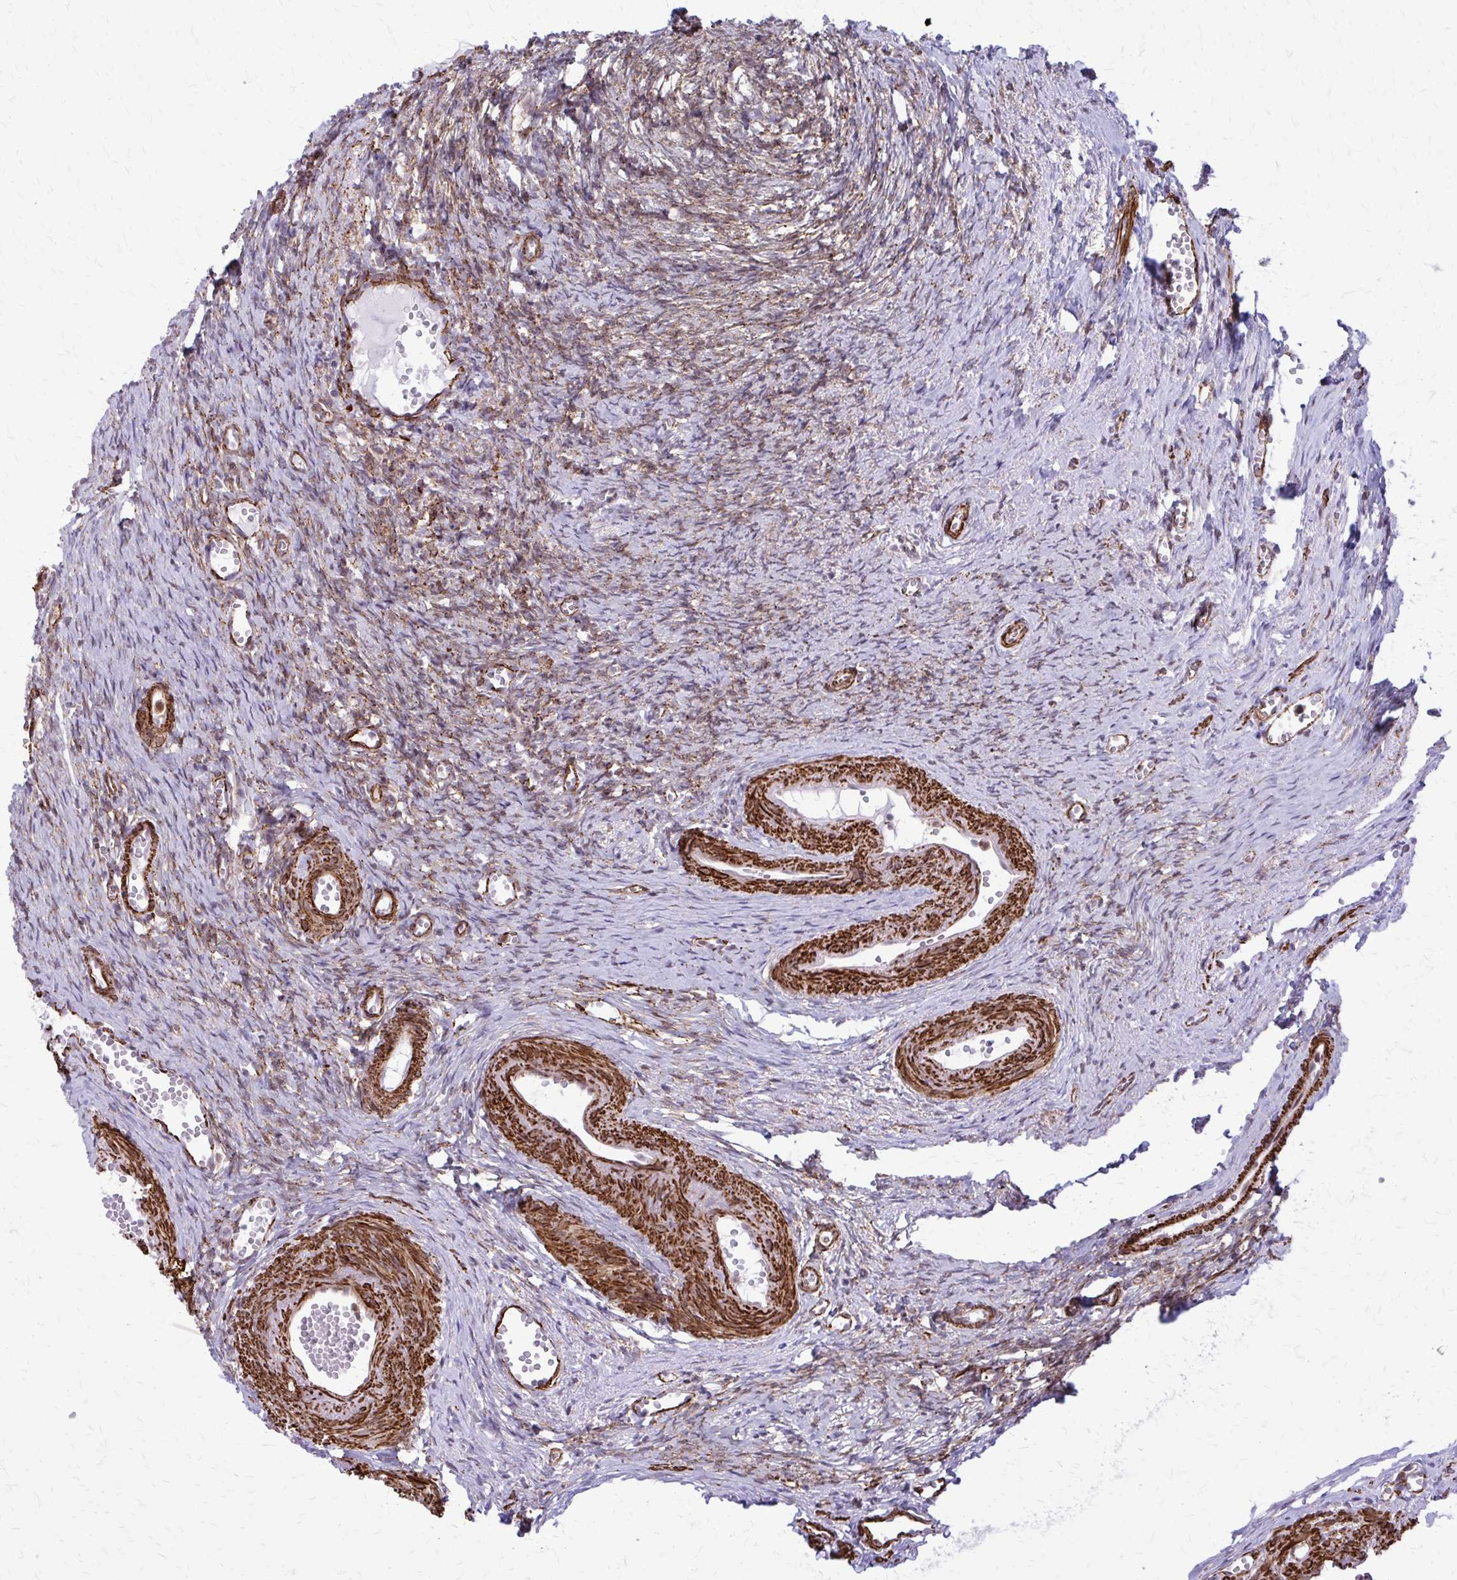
{"staining": {"intensity": "weak", "quantity": ">75%", "location": "cytoplasmic/membranous"}, "tissue": "ovary", "cell_type": "Follicle cells", "image_type": "normal", "snomed": [{"axis": "morphology", "description": "Normal tissue, NOS"}, {"axis": "topography", "description": "Ovary"}], "caption": "The image demonstrates immunohistochemical staining of unremarkable ovary. There is weak cytoplasmic/membranous expression is appreciated in approximately >75% of follicle cells. (DAB (3,3'-diaminobenzidine) IHC, brown staining for protein, blue staining for nuclei).", "gene": "NRBF2", "patient": {"sex": "female", "age": 41}}